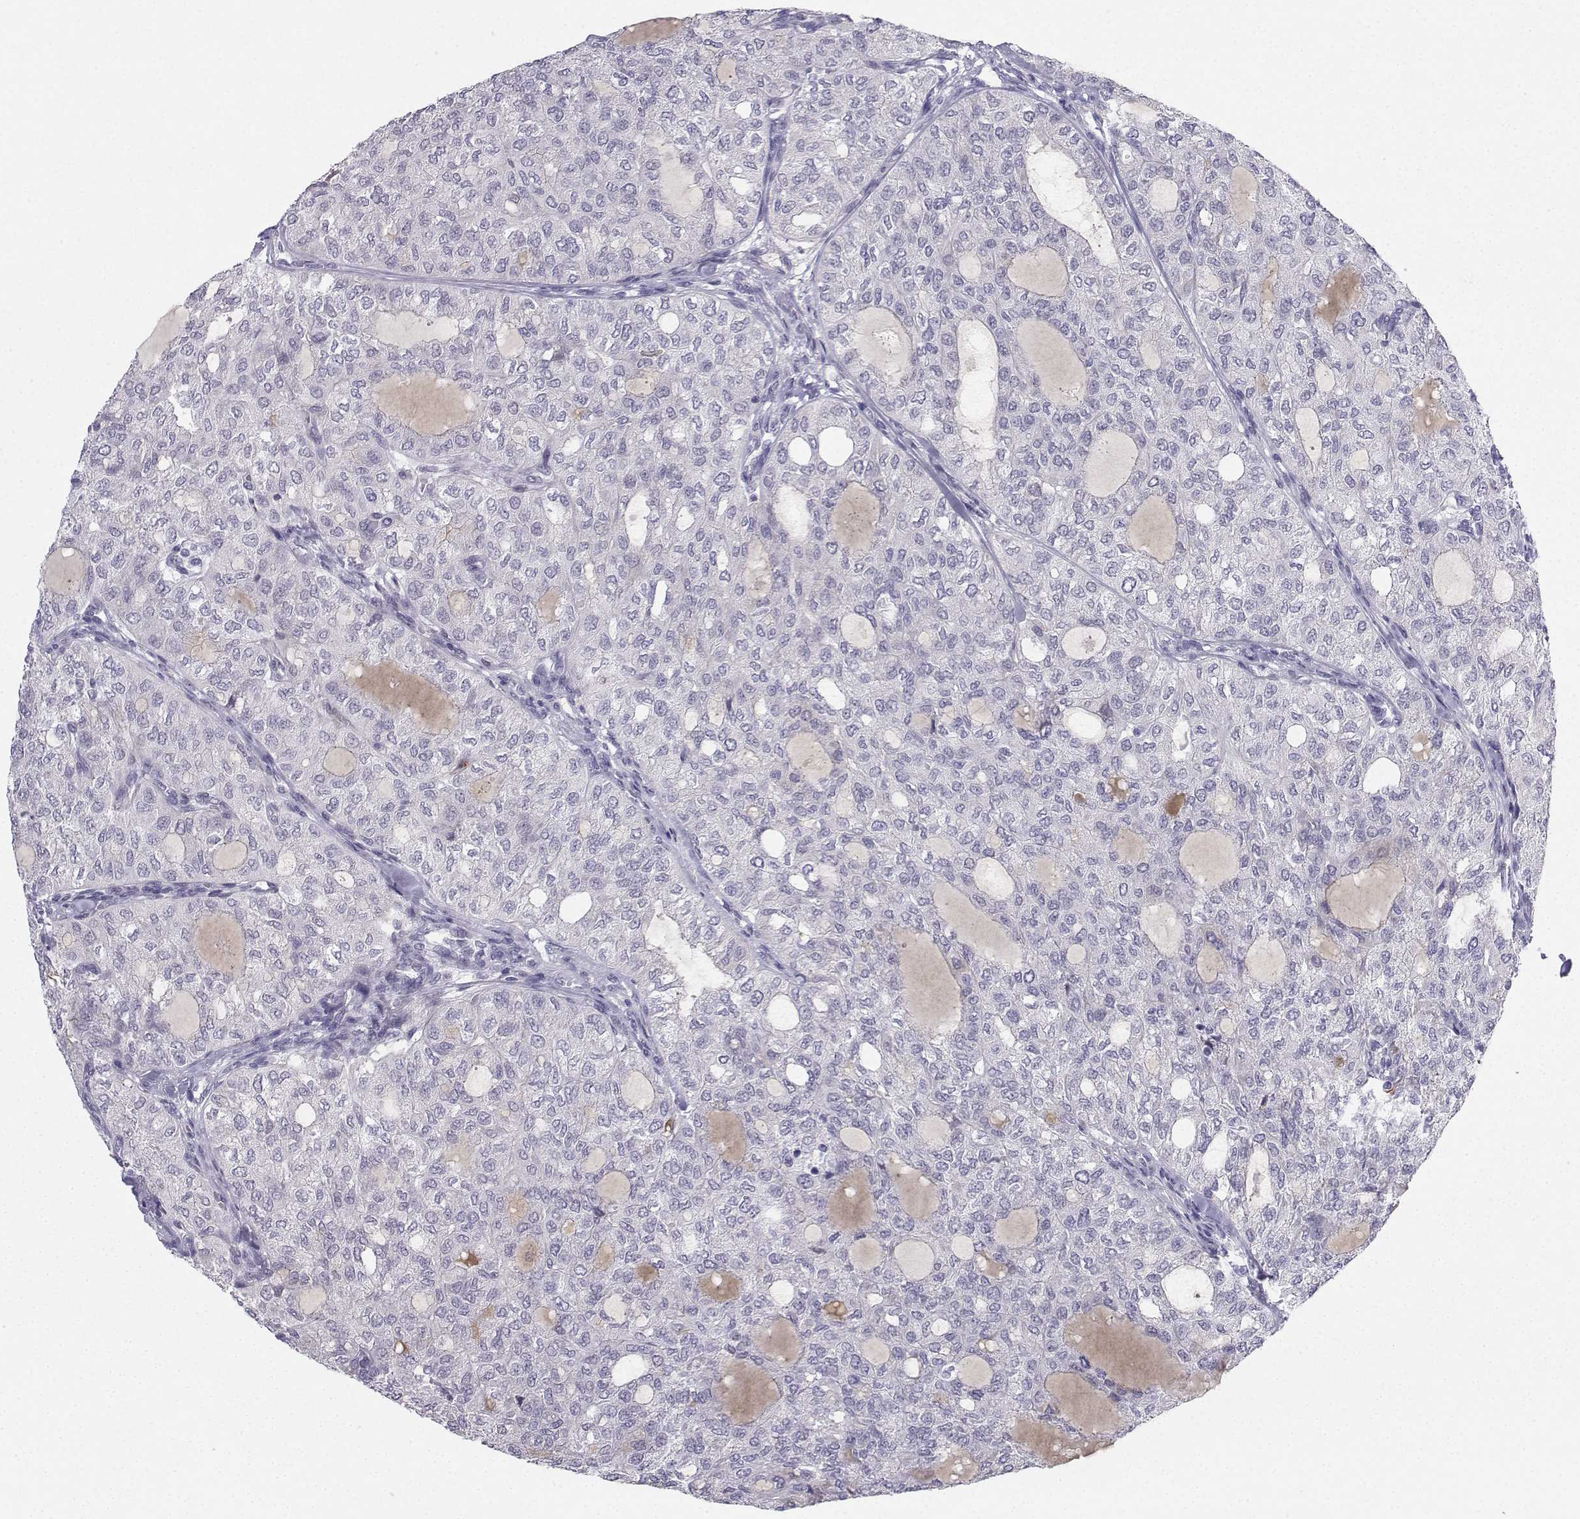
{"staining": {"intensity": "negative", "quantity": "none", "location": "none"}, "tissue": "thyroid cancer", "cell_type": "Tumor cells", "image_type": "cancer", "snomed": [{"axis": "morphology", "description": "Follicular adenoma carcinoma, NOS"}, {"axis": "topography", "description": "Thyroid gland"}], "caption": "Tumor cells are negative for brown protein staining in thyroid follicular adenoma carcinoma.", "gene": "CALY", "patient": {"sex": "male", "age": 75}}